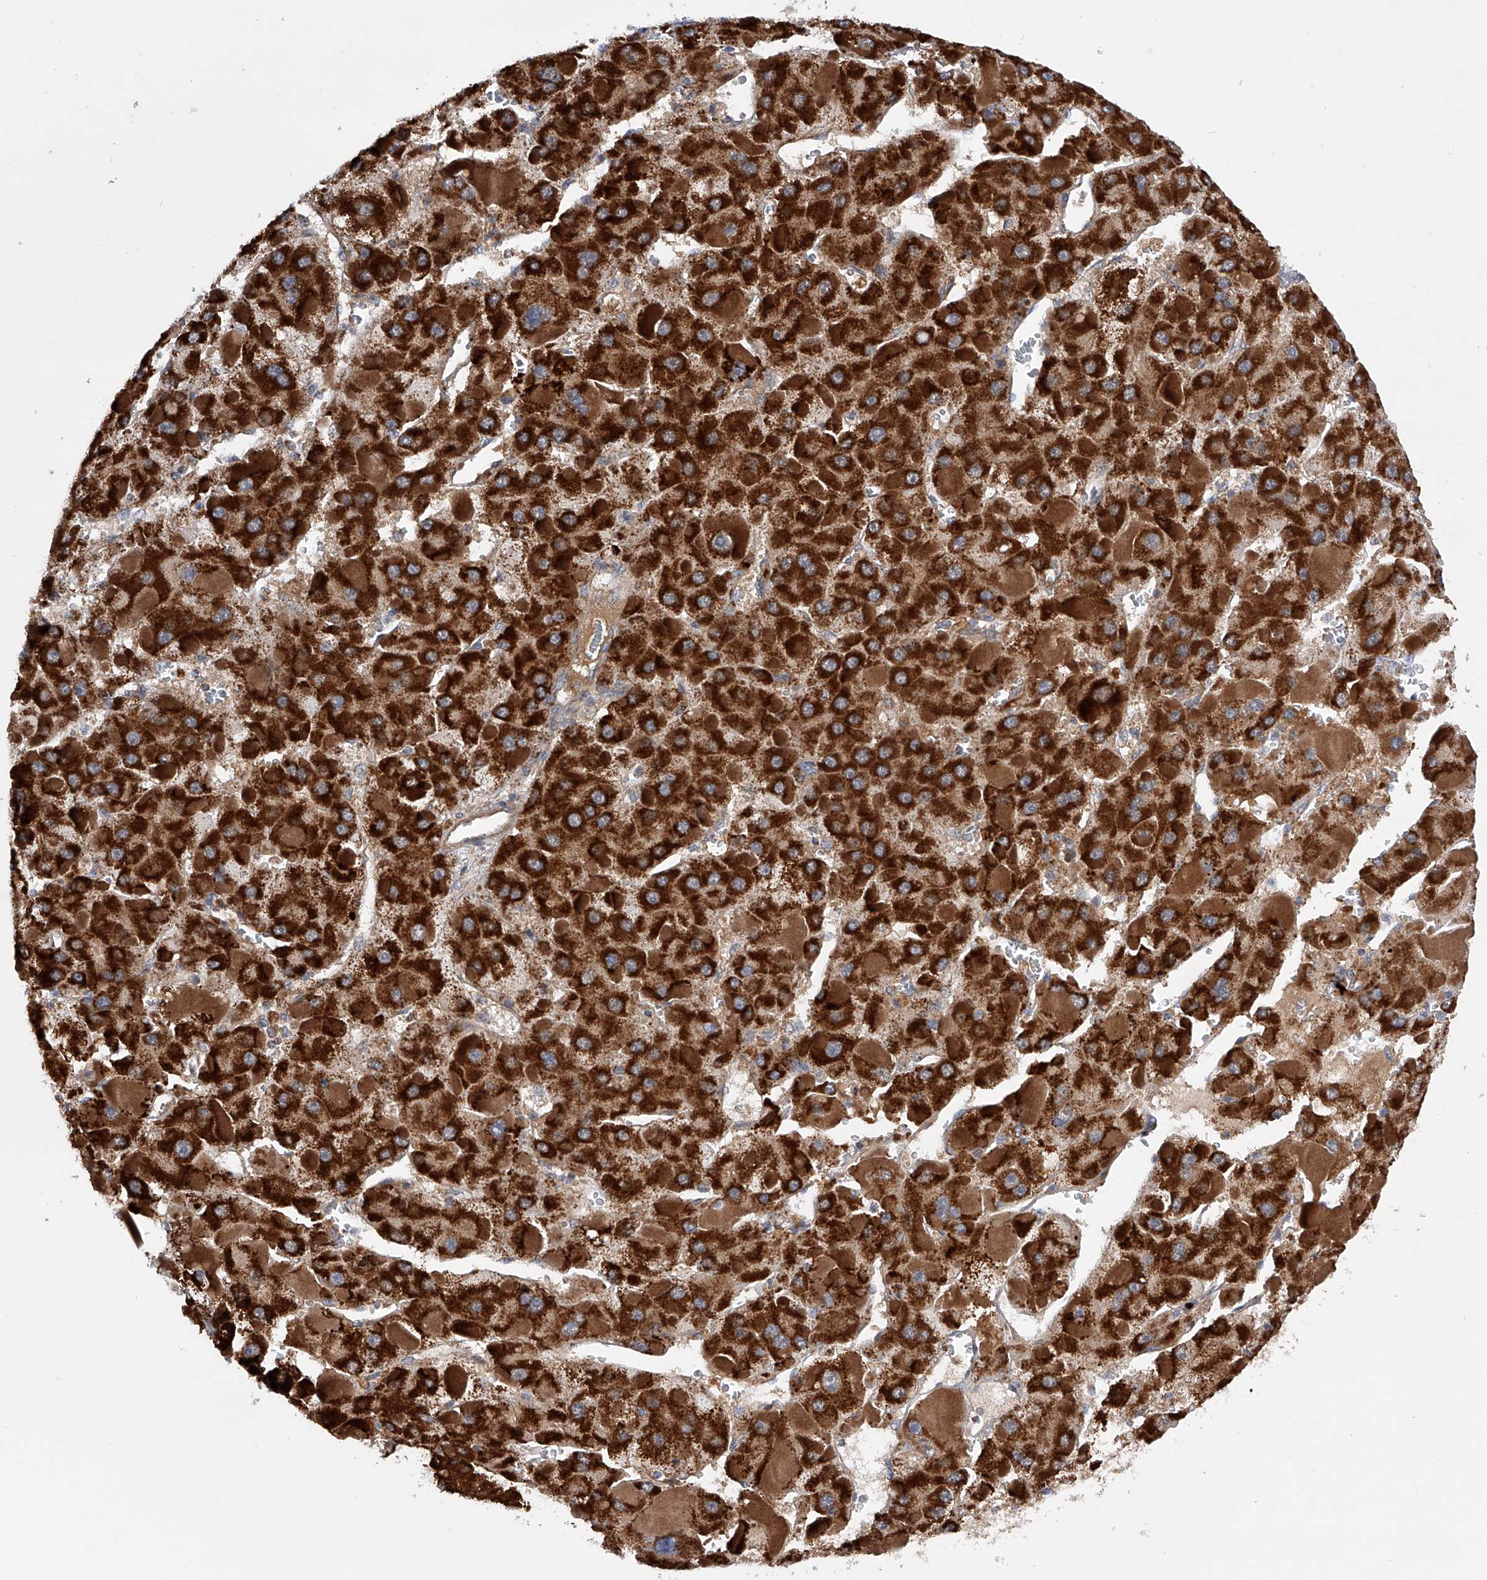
{"staining": {"intensity": "strong", "quantity": ">75%", "location": "cytoplasmic/membranous"}, "tissue": "liver cancer", "cell_type": "Tumor cells", "image_type": "cancer", "snomed": [{"axis": "morphology", "description": "Carcinoma, Hepatocellular, NOS"}, {"axis": "topography", "description": "Liver"}], "caption": "Approximately >75% of tumor cells in liver hepatocellular carcinoma display strong cytoplasmic/membranous protein staining as visualized by brown immunohistochemical staining.", "gene": "PDSS2", "patient": {"sex": "female", "age": 73}}